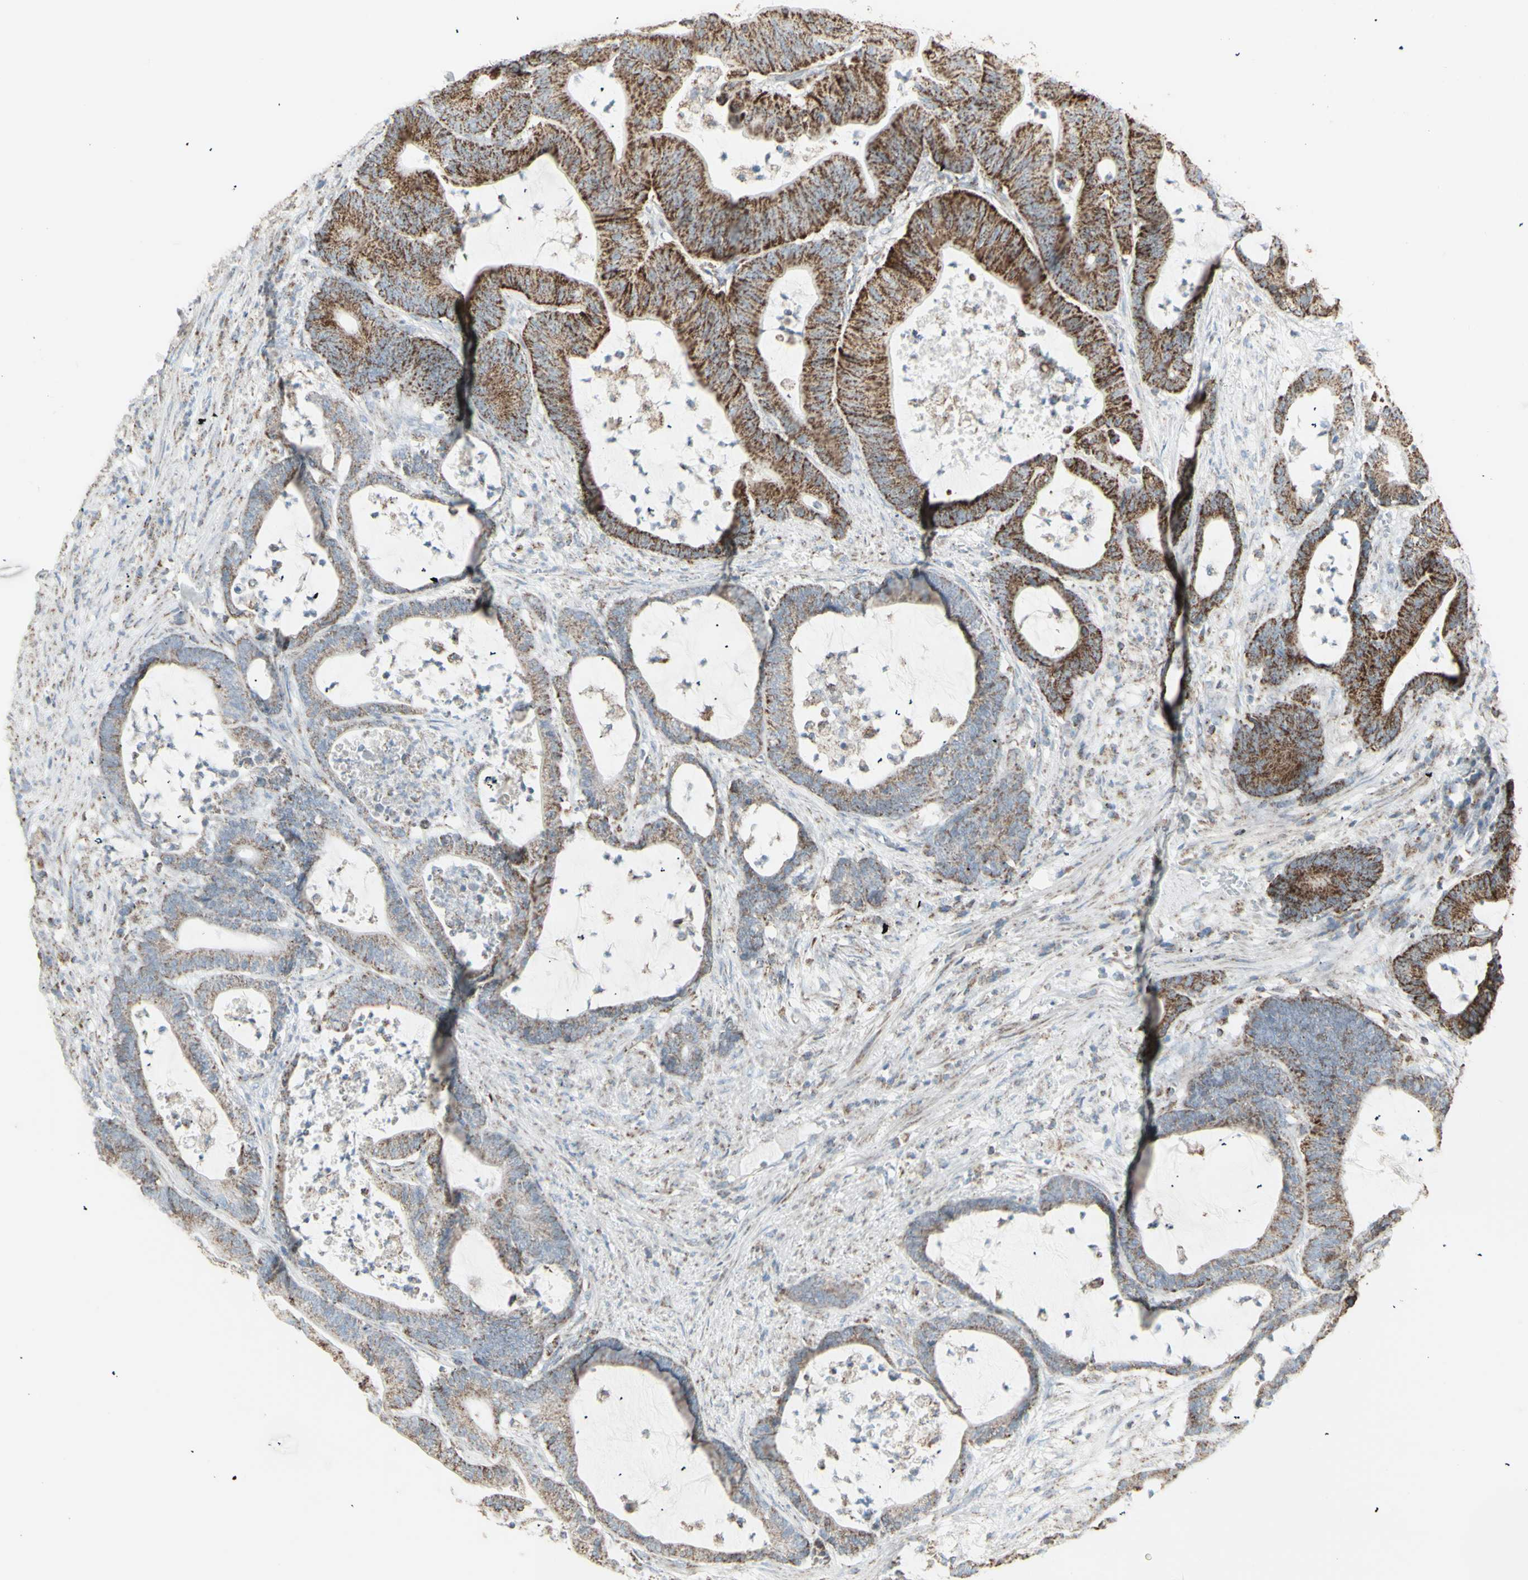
{"staining": {"intensity": "moderate", "quantity": ">75%", "location": "cytoplasmic/membranous"}, "tissue": "colorectal cancer", "cell_type": "Tumor cells", "image_type": "cancer", "snomed": [{"axis": "morphology", "description": "Adenocarcinoma, NOS"}, {"axis": "topography", "description": "Colon"}], "caption": "Immunohistochemistry photomicrograph of human colorectal cancer (adenocarcinoma) stained for a protein (brown), which reveals medium levels of moderate cytoplasmic/membranous positivity in approximately >75% of tumor cells.", "gene": "PLGRKT", "patient": {"sex": "female", "age": 84}}